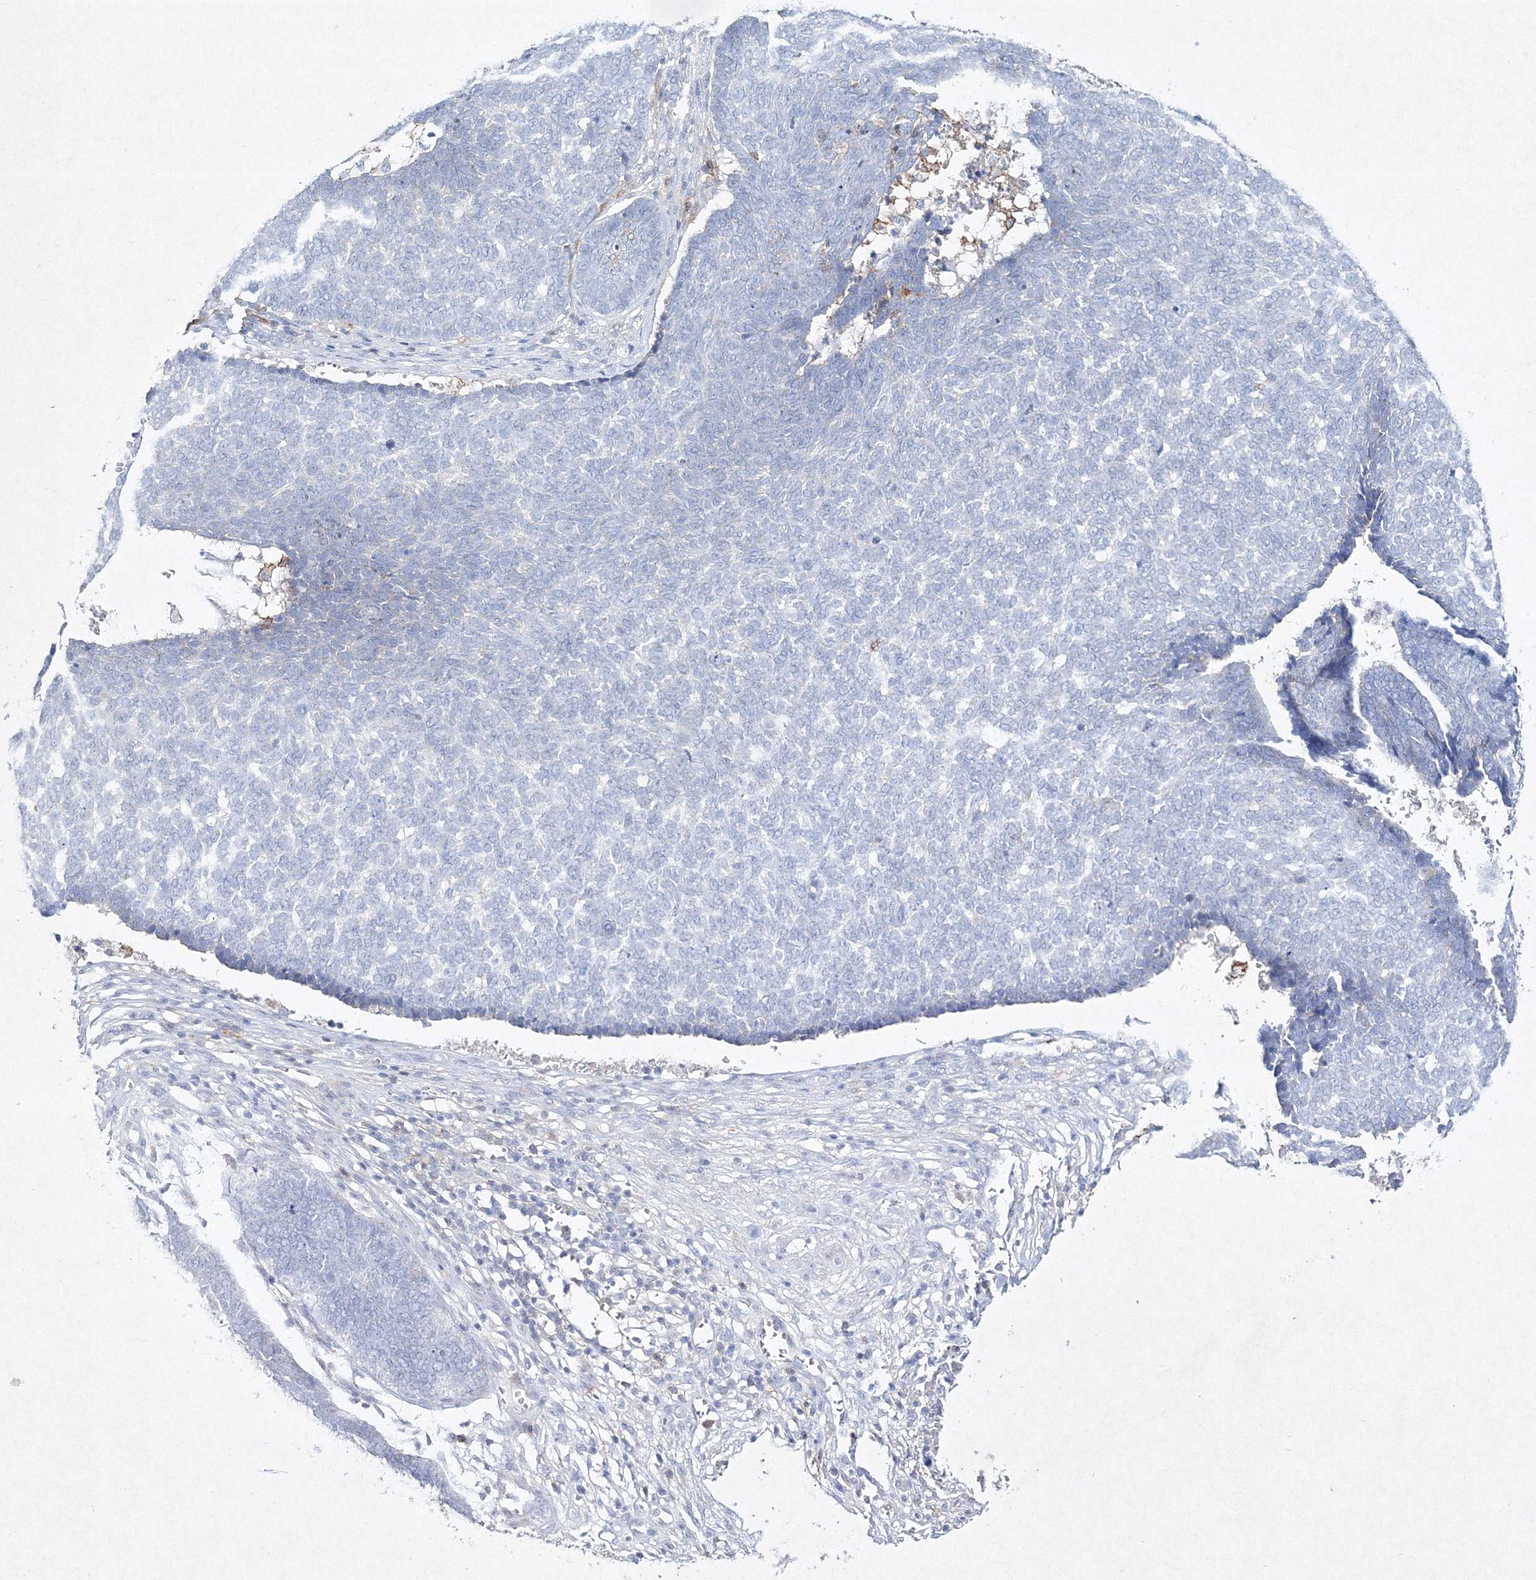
{"staining": {"intensity": "negative", "quantity": "none", "location": "none"}, "tissue": "skin cancer", "cell_type": "Tumor cells", "image_type": "cancer", "snomed": [{"axis": "morphology", "description": "Basal cell carcinoma"}, {"axis": "topography", "description": "Skin"}], "caption": "This is an immunohistochemistry (IHC) histopathology image of skin cancer. There is no positivity in tumor cells.", "gene": "HCST", "patient": {"sex": "male", "age": 84}}